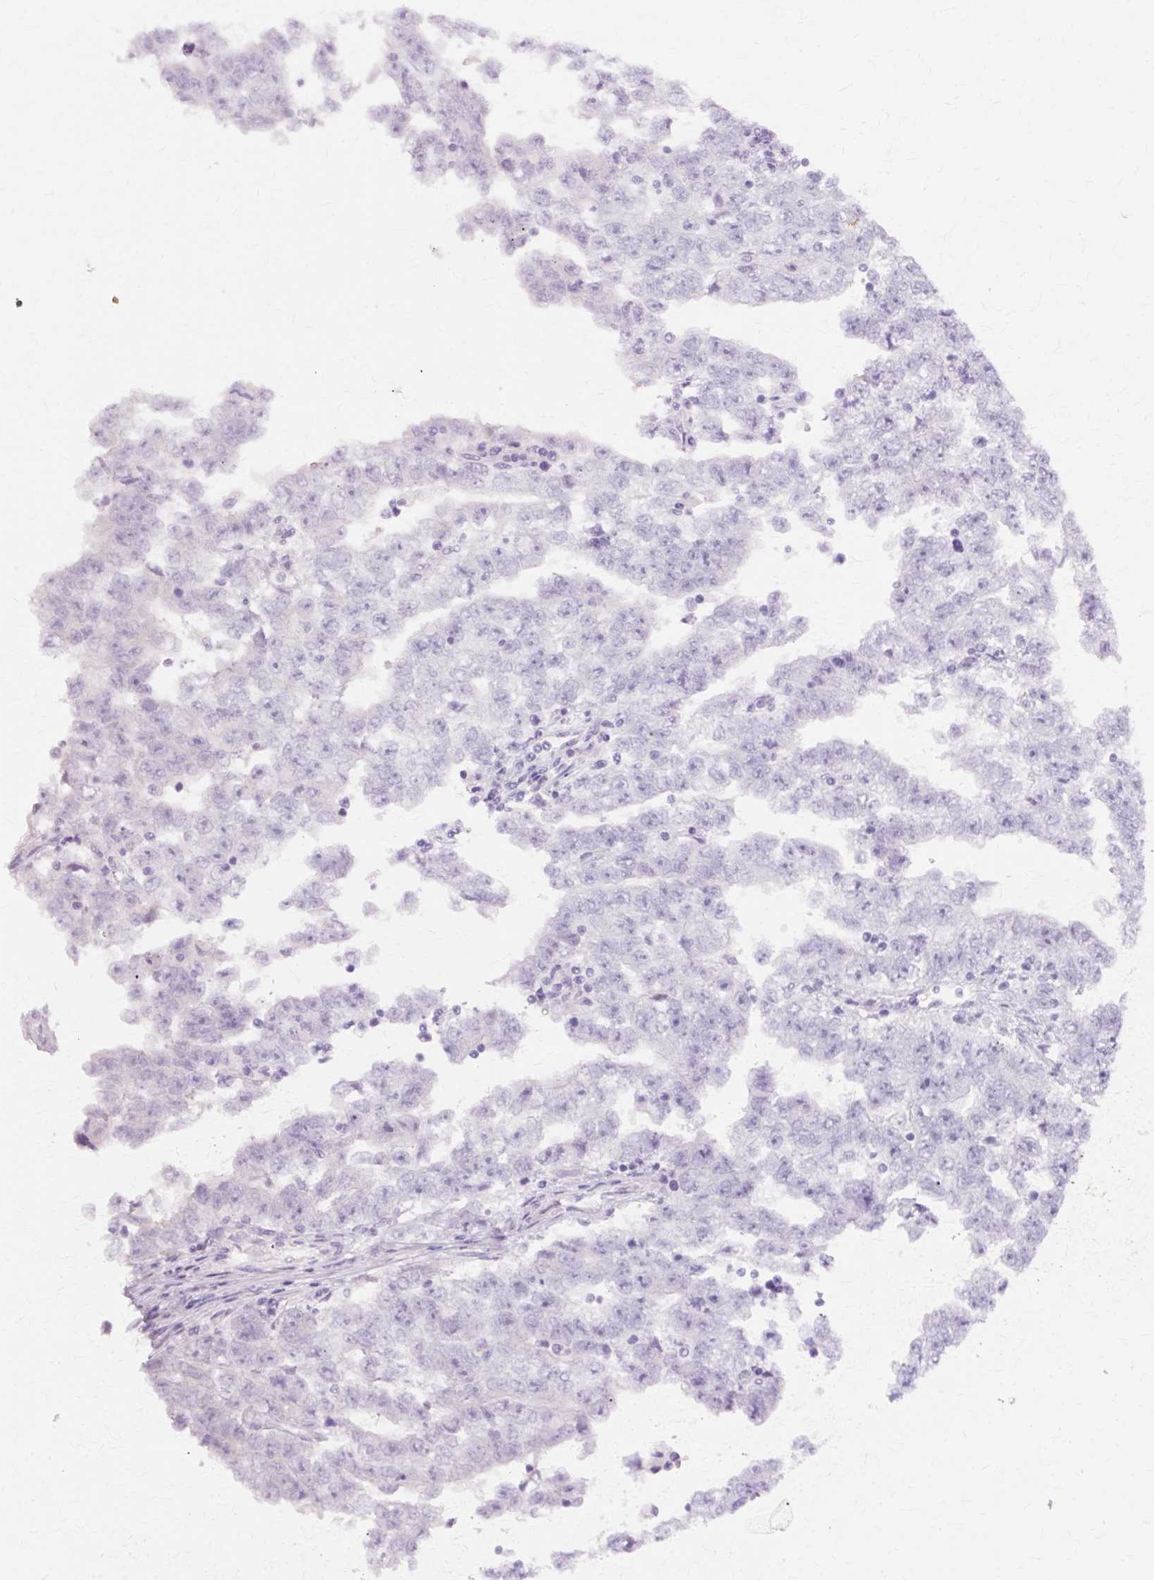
{"staining": {"intensity": "negative", "quantity": "none", "location": "none"}, "tissue": "testis cancer", "cell_type": "Tumor cells", "image_type": "cancer", "snomed": [{"axis": "morphology", "description": "Carcinoma, Embryonal, NOS"}, {"axis": "topography", "description": "Testis"}], "caption": "This is an immunohistochemistry micrograph of testis embryonal carcinoma. There is no expression in tumor cells.", "gene": "IRX2", "patient": {"sex": "male", "age": 25}}